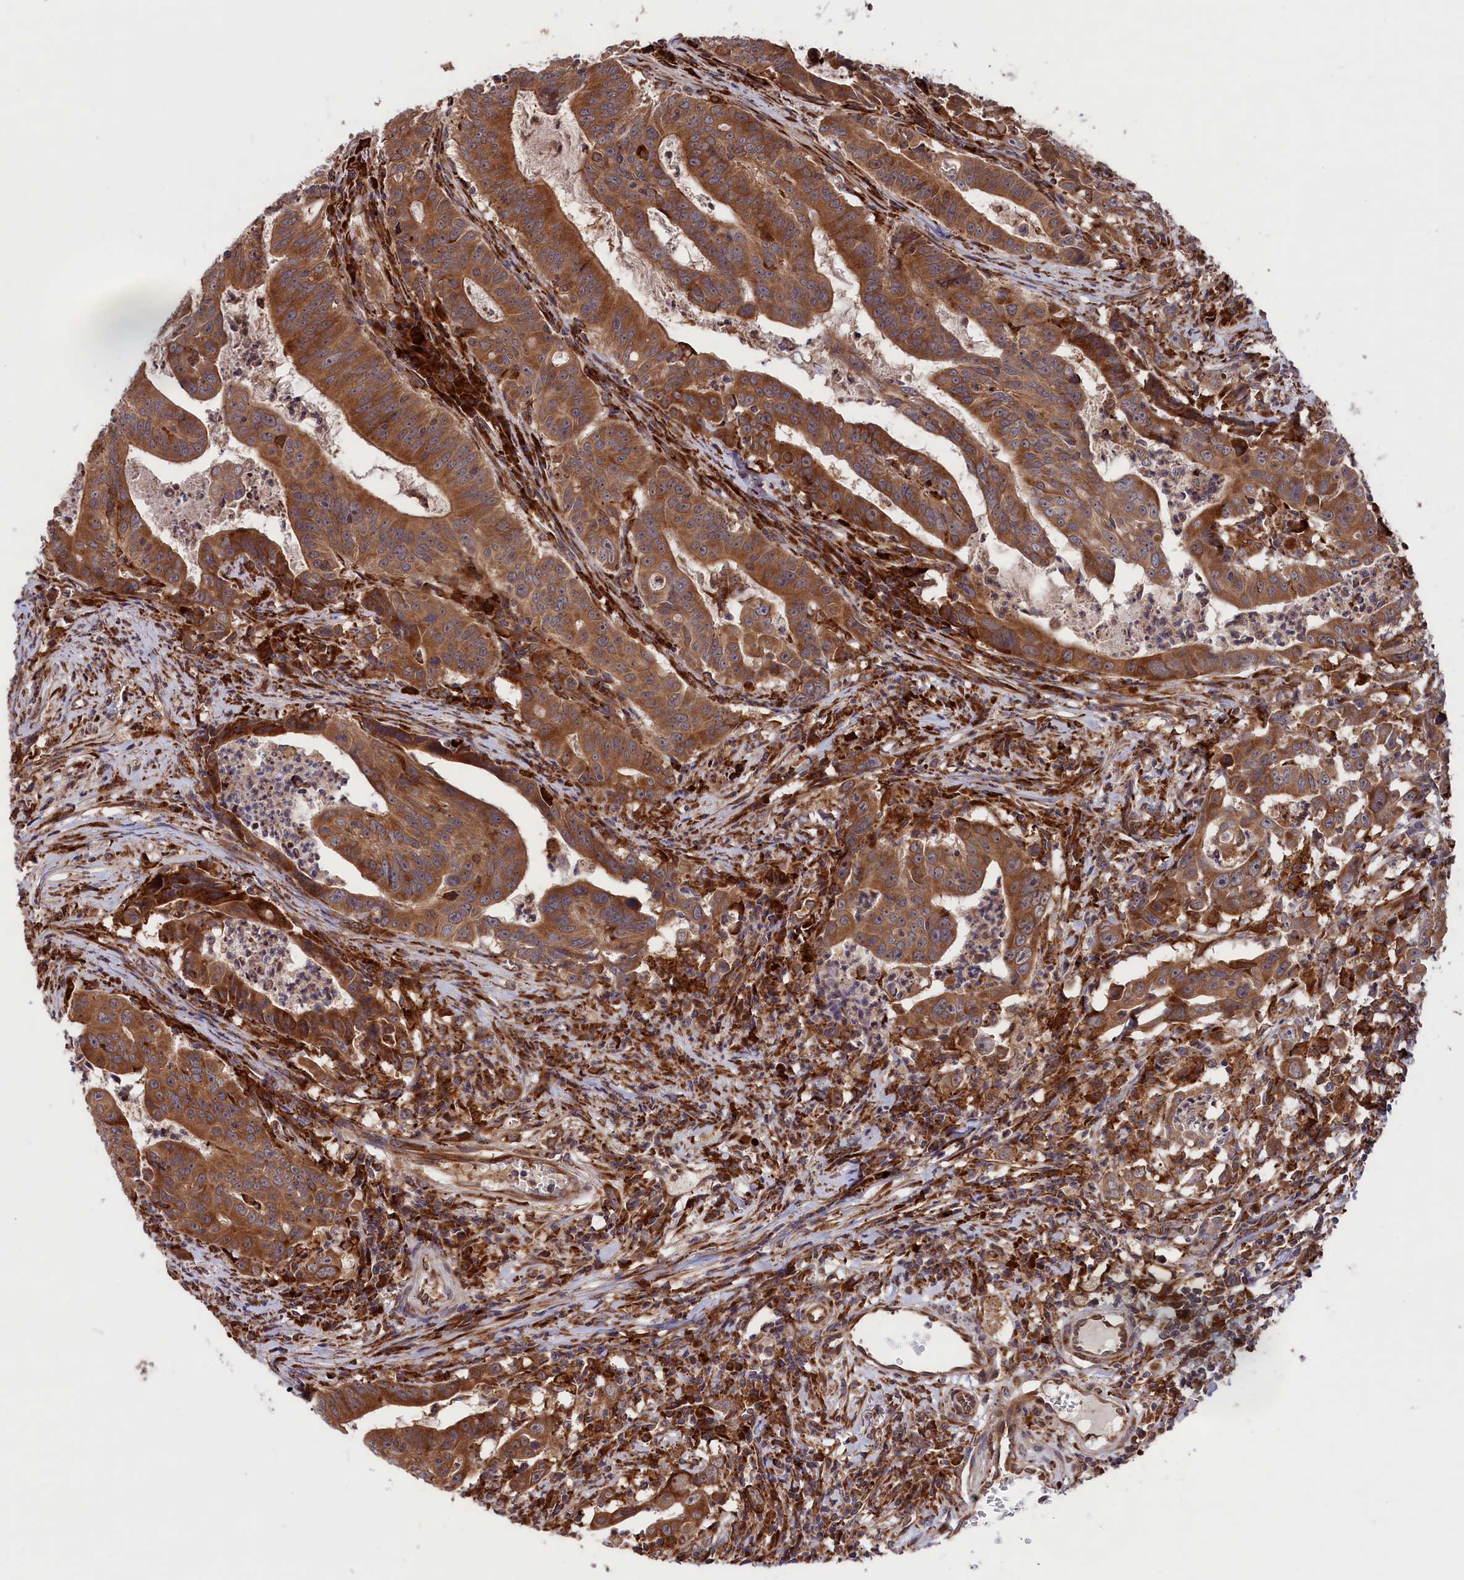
{"staining": {"intensity": "moderate", "quantity": ">75%", "location": "cytoplasmic/membranous"}, "tissue": "colorectal cancer", "cell_type": "Tumor cells", "image_type": "cancer", "snomed": [{"axis": "morphology", "description": "Adenocarcinoma, NOS"}, {"axis": "topography", "description": "Rectum"}], "caption": "Brown immunohistochemical staining in colorectal cancer (adenocarcinoma) displays moderate cytoplasmic/membranous expression in about >75% of tumor cells.", "gene": "PLA2G4C", "patient": {"sex": "male", "age": 69}}